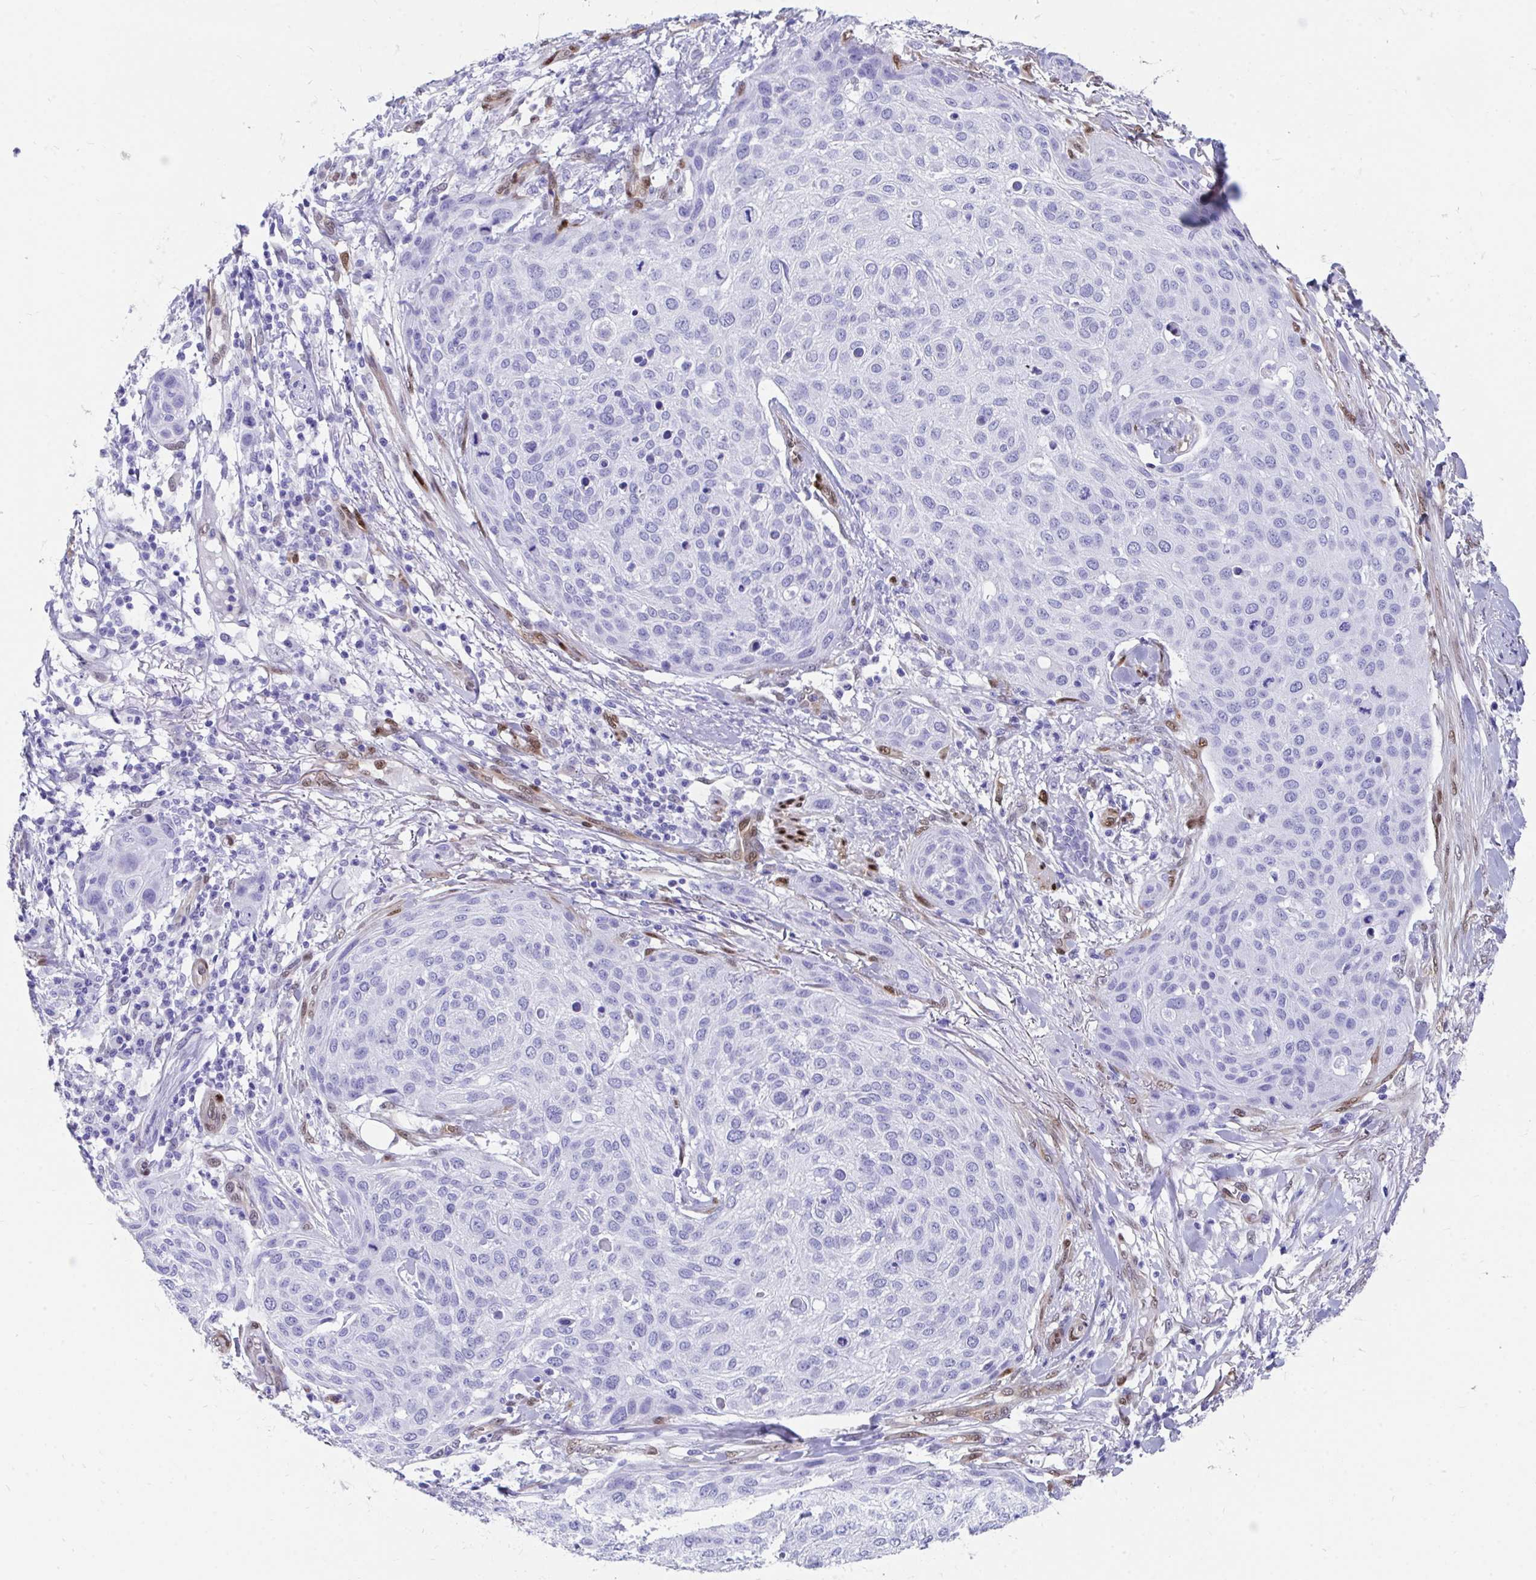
{"staining": {"intensity": "negative", "quantity": "none", "location": "none"}, "tissue": "skin cancer", "cell_type": "Tumor cells", "image_type": "cancer", "snomed": [{"axis": "morphology", "description": "Squamous cell carcinoma, NOS"}, {"axis": "topography", "description": "Skin"}], "caption": "This is an immunohistochemistry (IHC) image of skin cancer. There is no staining in tumor cells.", "gene": "RBPMS", "patient": {"sex": "female", "age": 87}}